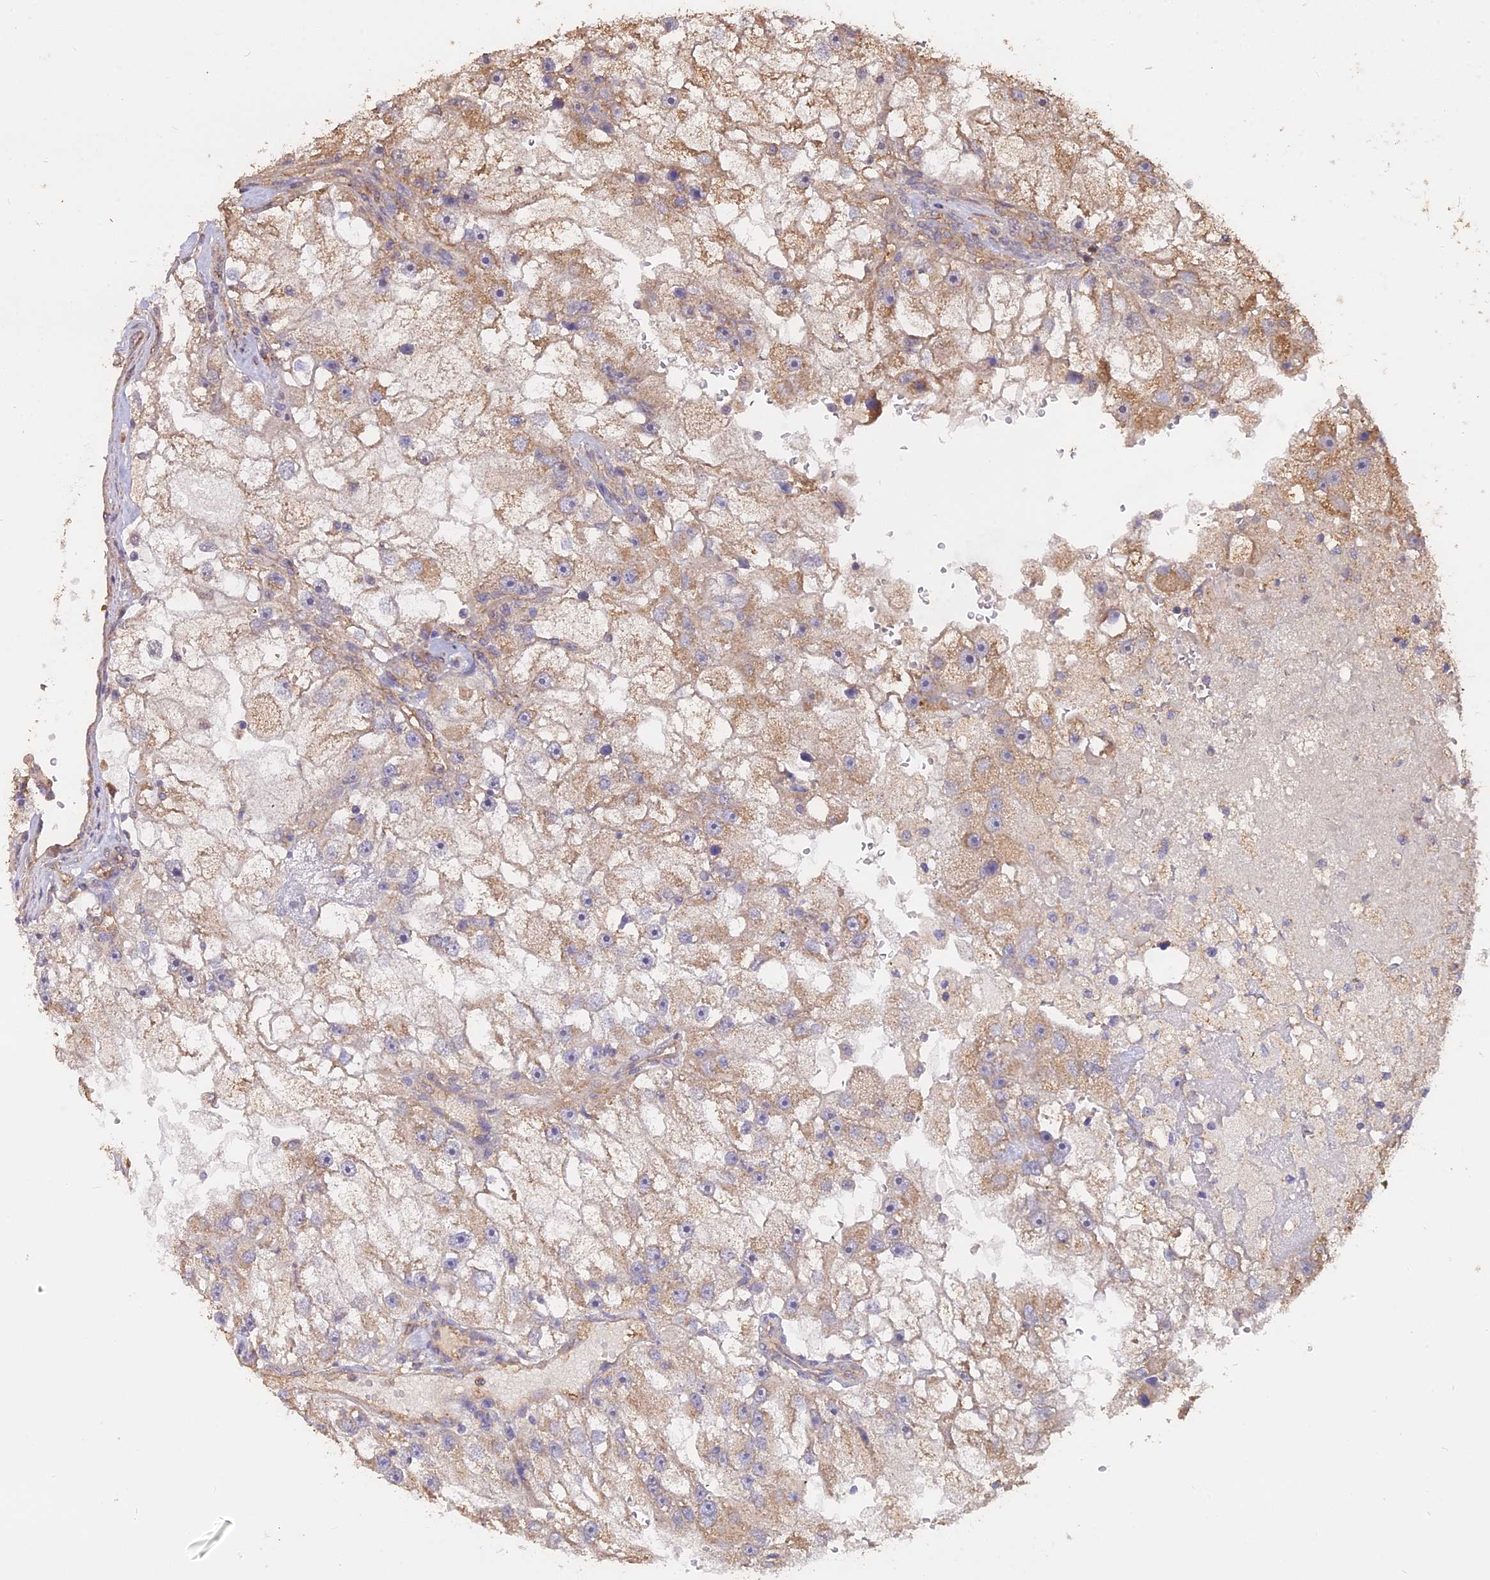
{"staining": {"intensity": "moderate", "quantity": ">75%", "location": "cytoplasmic/membranous"}, "tissue": "renal cancer", "cell_type": "Tumor cells", "image_type": "cancer", "snomed": [{"axis": "morphology", "description": "Adenocarcinoma, NOS"}, {"axis": "topography", "description": "Kidney"}], "caption": "A brown stain shows moderate cytoplasmic/membranous expression of a protein in human renal cancer (adenocarcinoma) tumor cells.", "gene": "METTL13", "patient": {"sex": "male", "age": 63}}